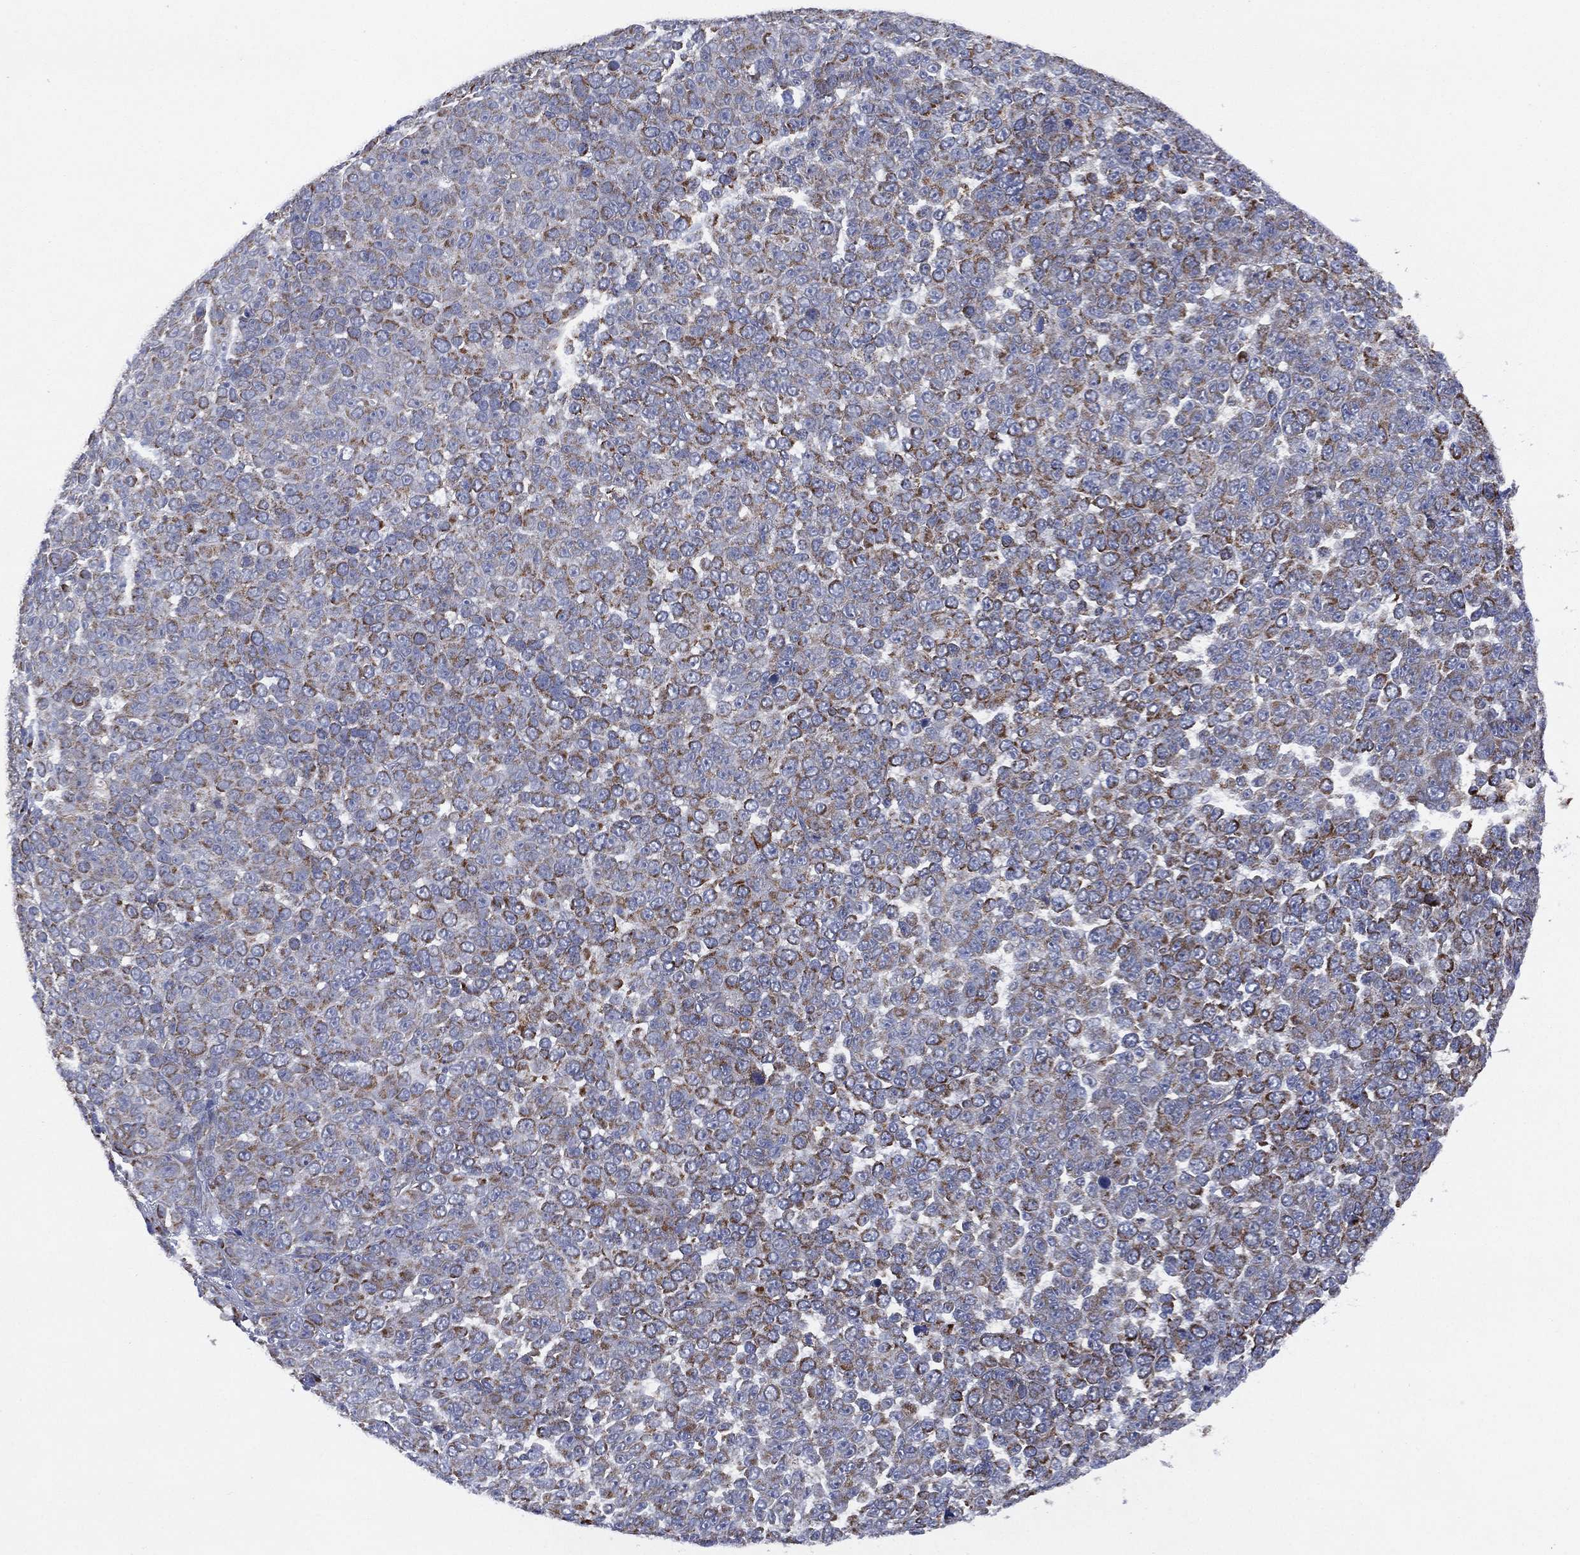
{"staining": {"intensity": "strong", "quantity": ">75%", "location": "cytoplasmic/membranous"}, "tissue": "melanoma", "cell_type": "Tumor cells", "image_type": "cancer", "snomed": [{"axis": "morphology", "description": "Malignant melanoma, NOS"}, {"axis": "topography", "description": "Skin"}], "caption": "Protein analysis of melanoma tissue shows strong cytoplasmic/membranous staining in about >75% of tumor cells. The protein is shown in brown color, while the nuclei are stained blue.", "gene": "PPP2R5A", "patient": {"sex": "female", "age": 95}}